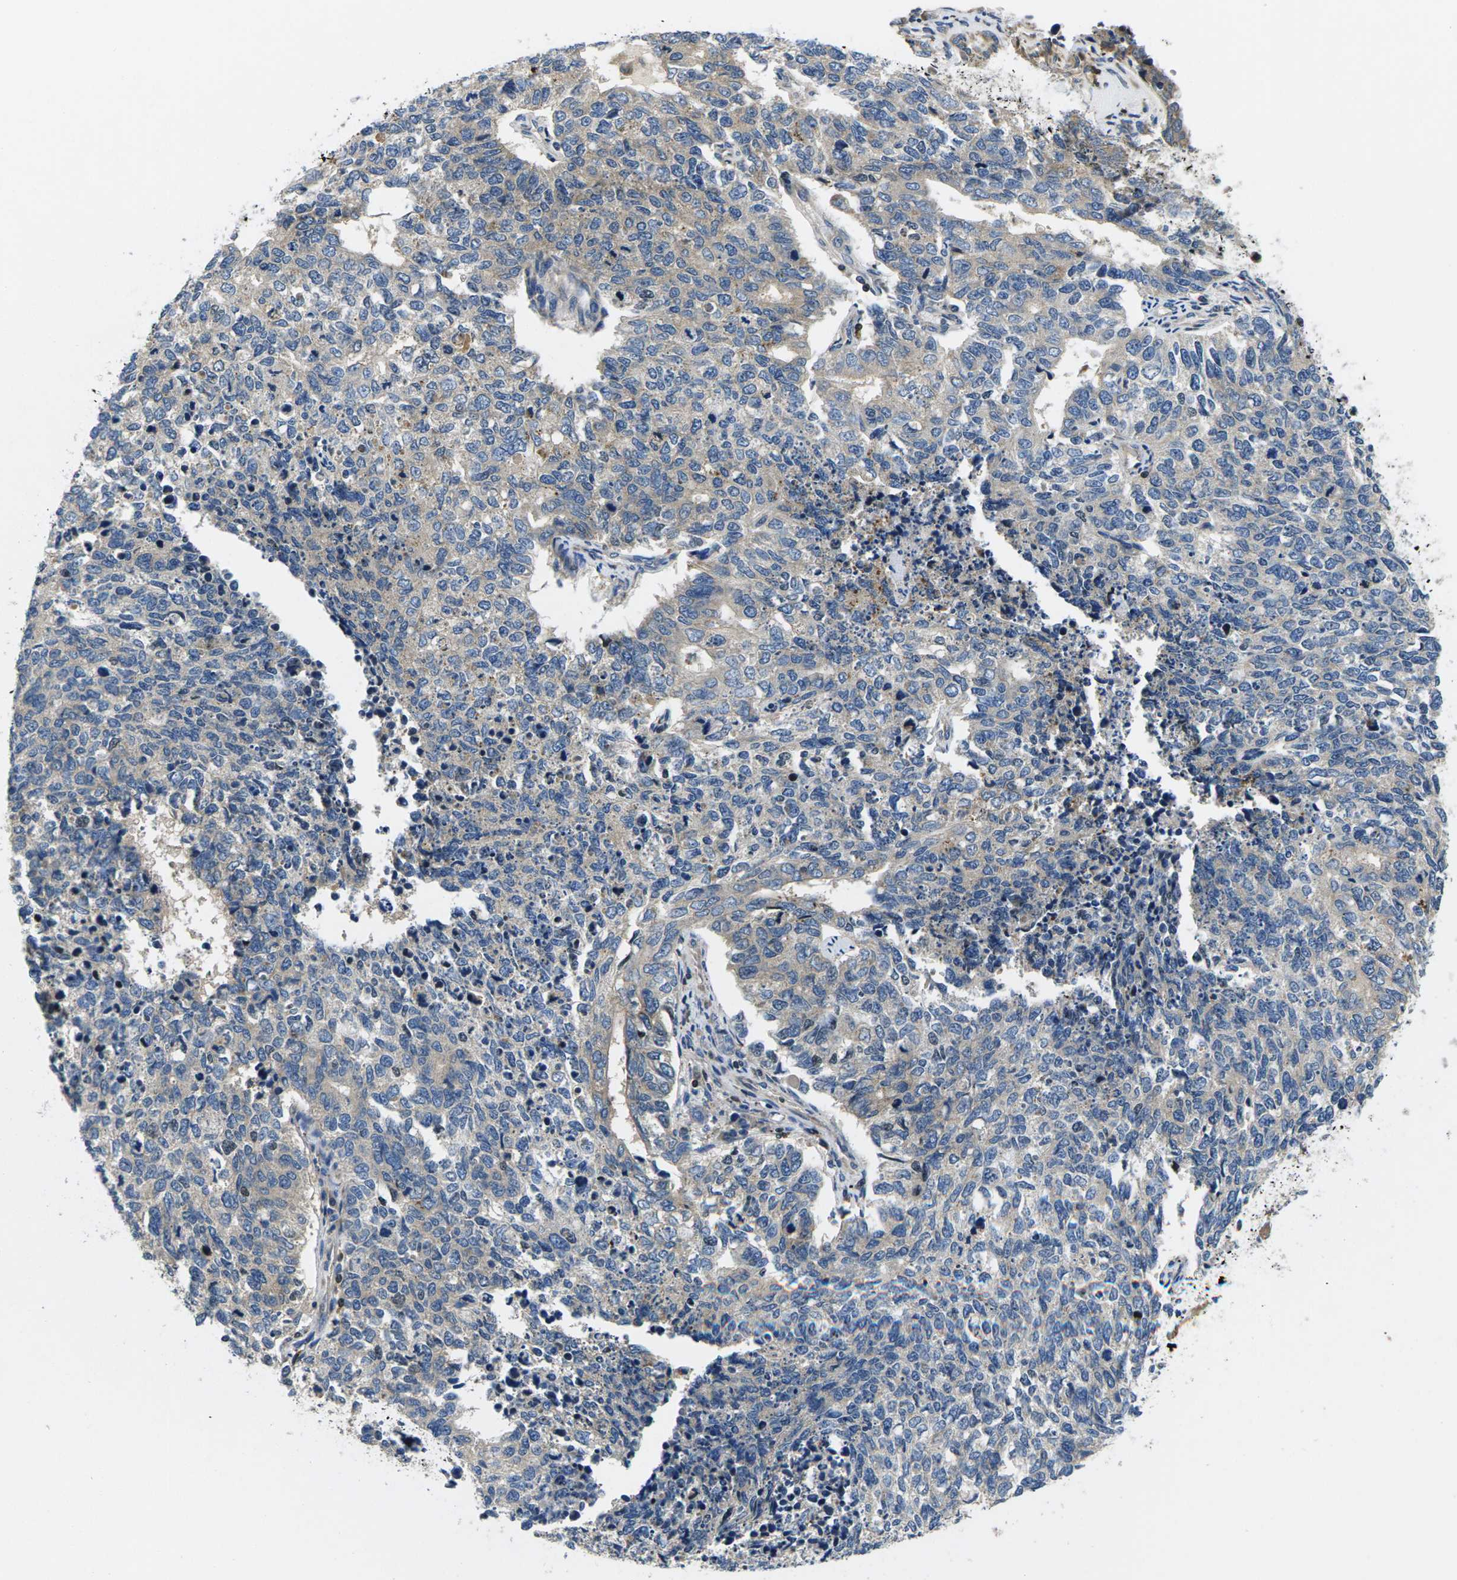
{"staining": {"intensity": "weak", "quantity": ">75%", "location": "cytoplasmic/membranous"}, "tissue": "cervical cancer", "cell_type": "Tumor cells", "image_type": "cancer", "snomed": [{"axis": "morphology", "description": "Squamous cell carcinoma, NOS"}, {"axis": "topography", "description": "Cervix"}], "caption": "Immunohistochemistry of human cervical cancer (squamous cell carcinoma) demonstrates low levels of weak cytoplasmic/membranous expression in about >75% of tumor cells.", "gene": "PLCE1", "patient": {"sex": "female", "age": 63}}